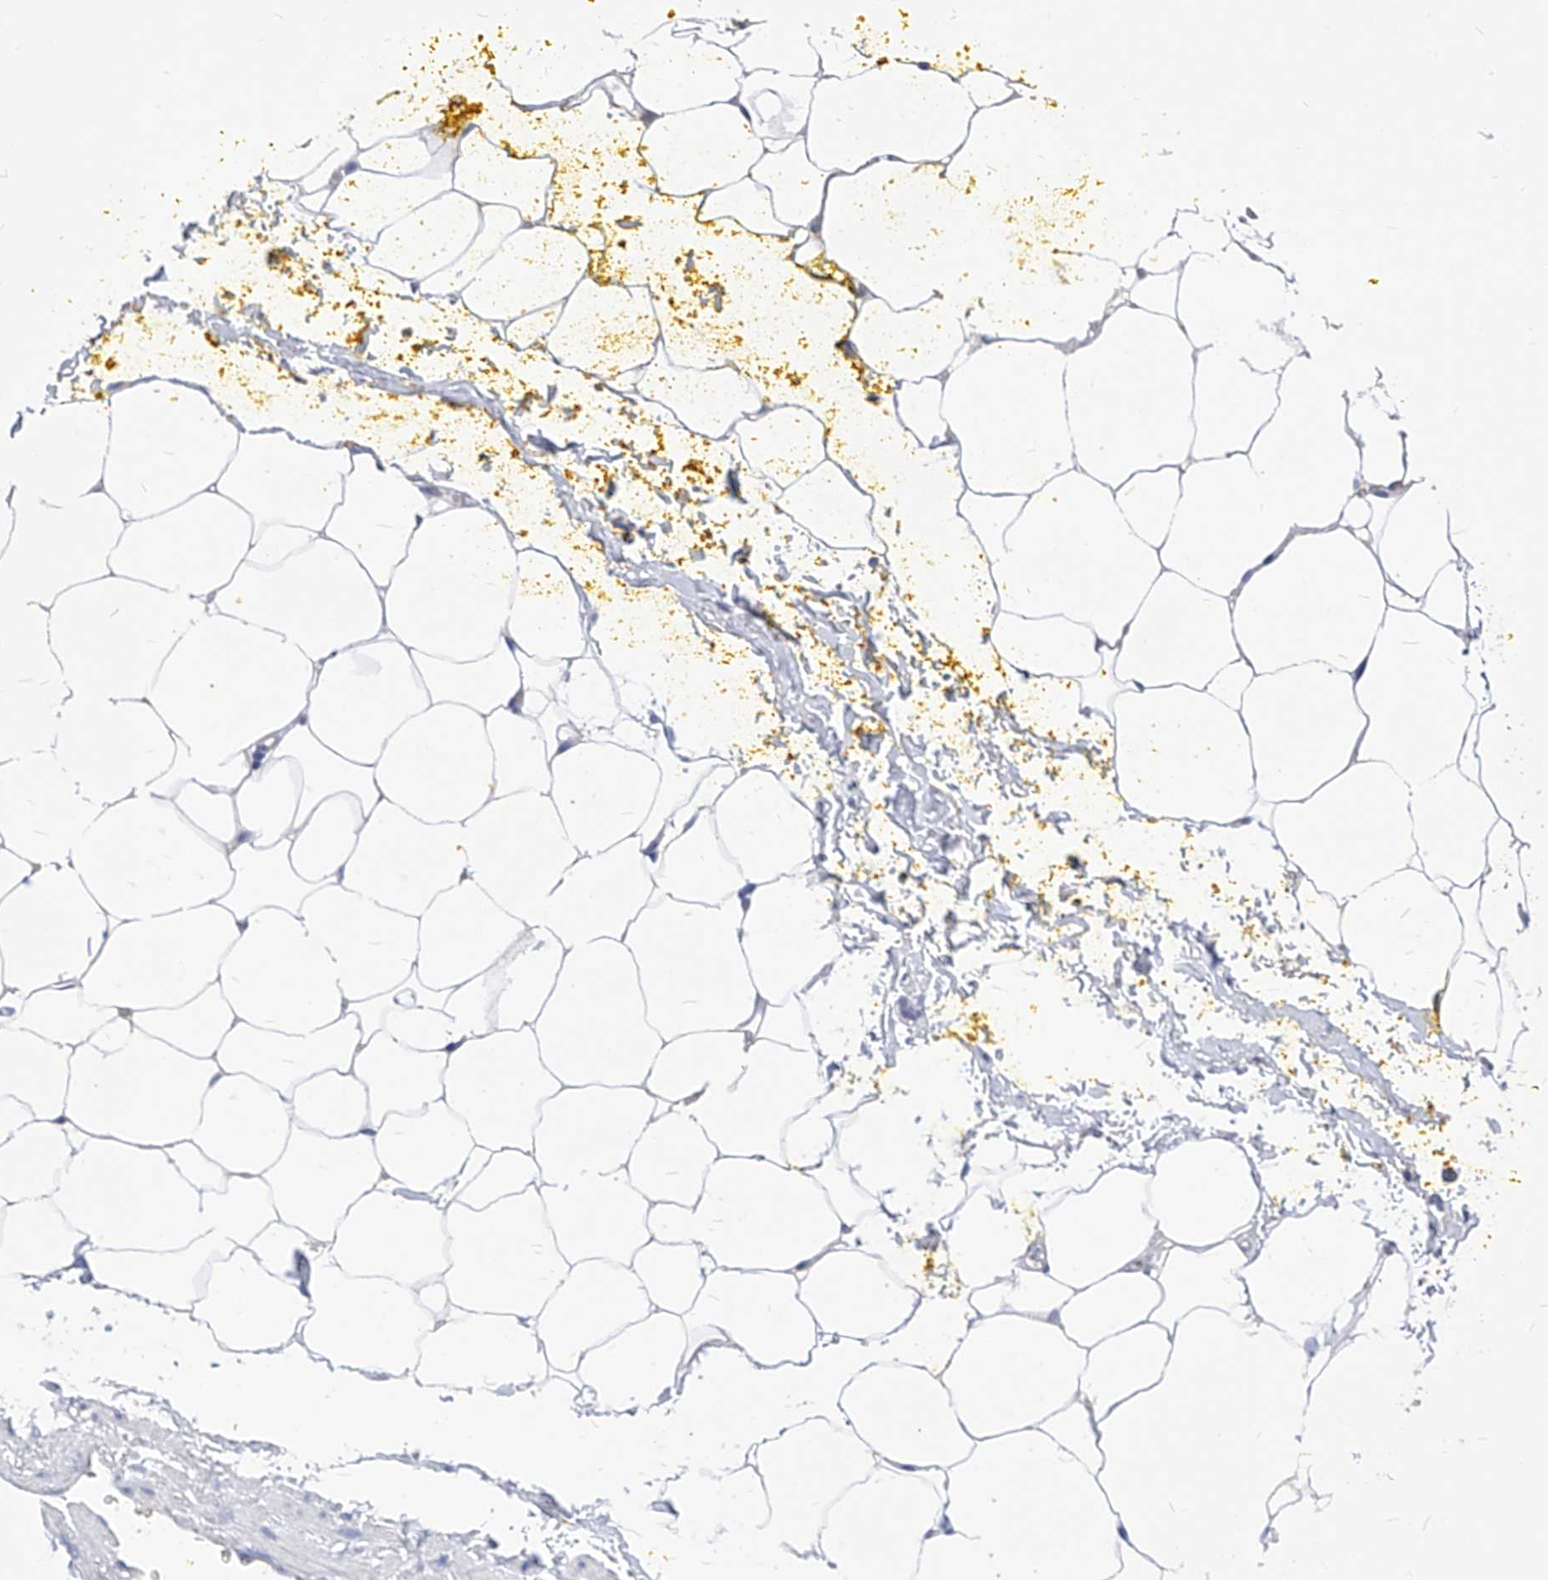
{"staining": {"intensity": "negative", "quantity": "none", "location": "none"}, "tissue": "adipose tissue", "cell_type": "Adipocytes", "image_type": "normal", "snomed": [{"axis": "morphology", "description": "Normal tissue, NOS"}, {"axis": "morphology", "description": "Adenocarcinoma, Low grade"}, {"axis": "topography", "description": "Prostate"}, {"axis": "topography", "description": "Peripheral nerve tissue"}], "caption": "Immunohistochemistry (IHC) micrograph of unremarkable adipose tissue stained for a protein (brown), which exhibits no staining in adipocytes.", "gene": "XPNPEP1", "patient": {"sex": "male", "age": 63}}